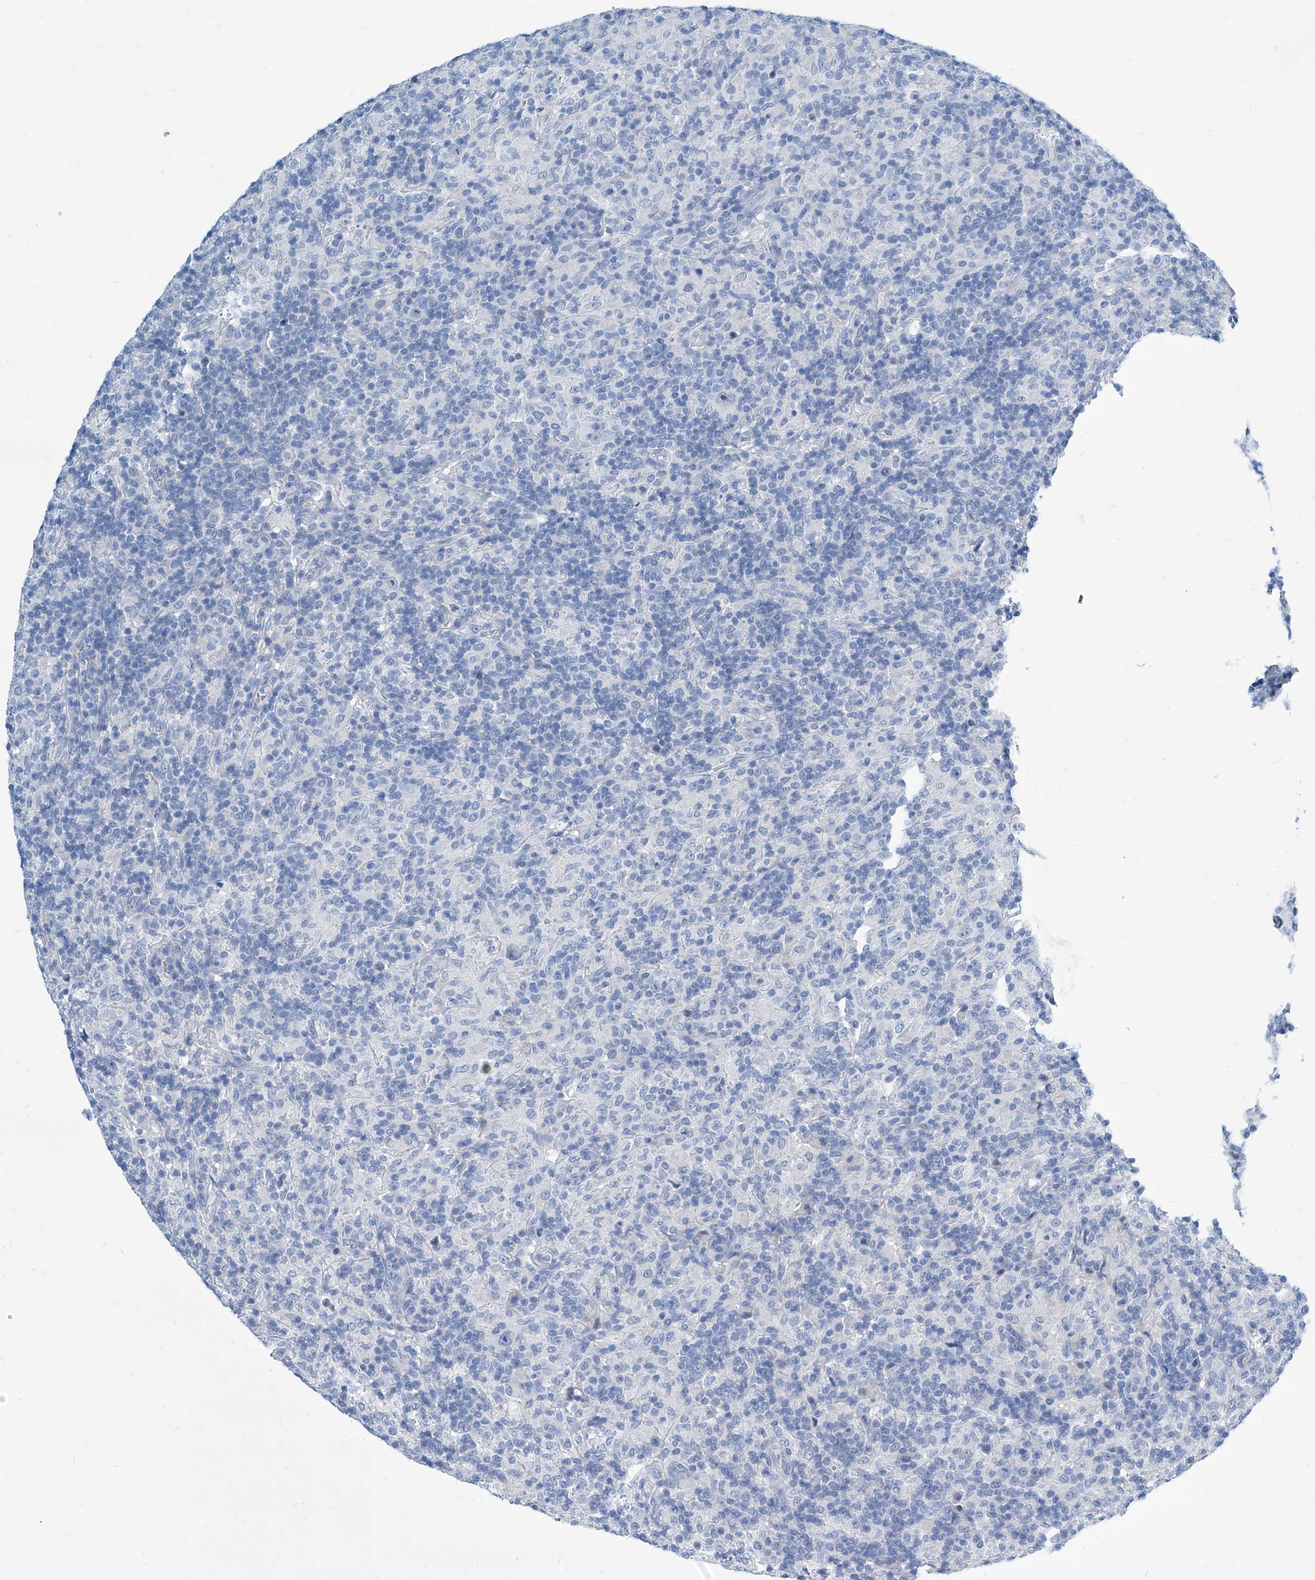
{"staining": {"intensity": "negative", "quantity": "none", "location": "none"}, "tissue": "lymphoma", "cell_type": "Tumor cells", "image_type": "cancer", "snomed": [{"axis": "morphology", "description": "Hodgkin's disease, NOS"}, {"axis": "topography", "description": "Lymph node"}], "caption": "Tumor cells show no significant protein expression in lymphoma. (Immunohistochemistry, brightfield microscopy, high magnification).", "gene": "ZNF519", "patient": {"sex": "male", "age": 70}}